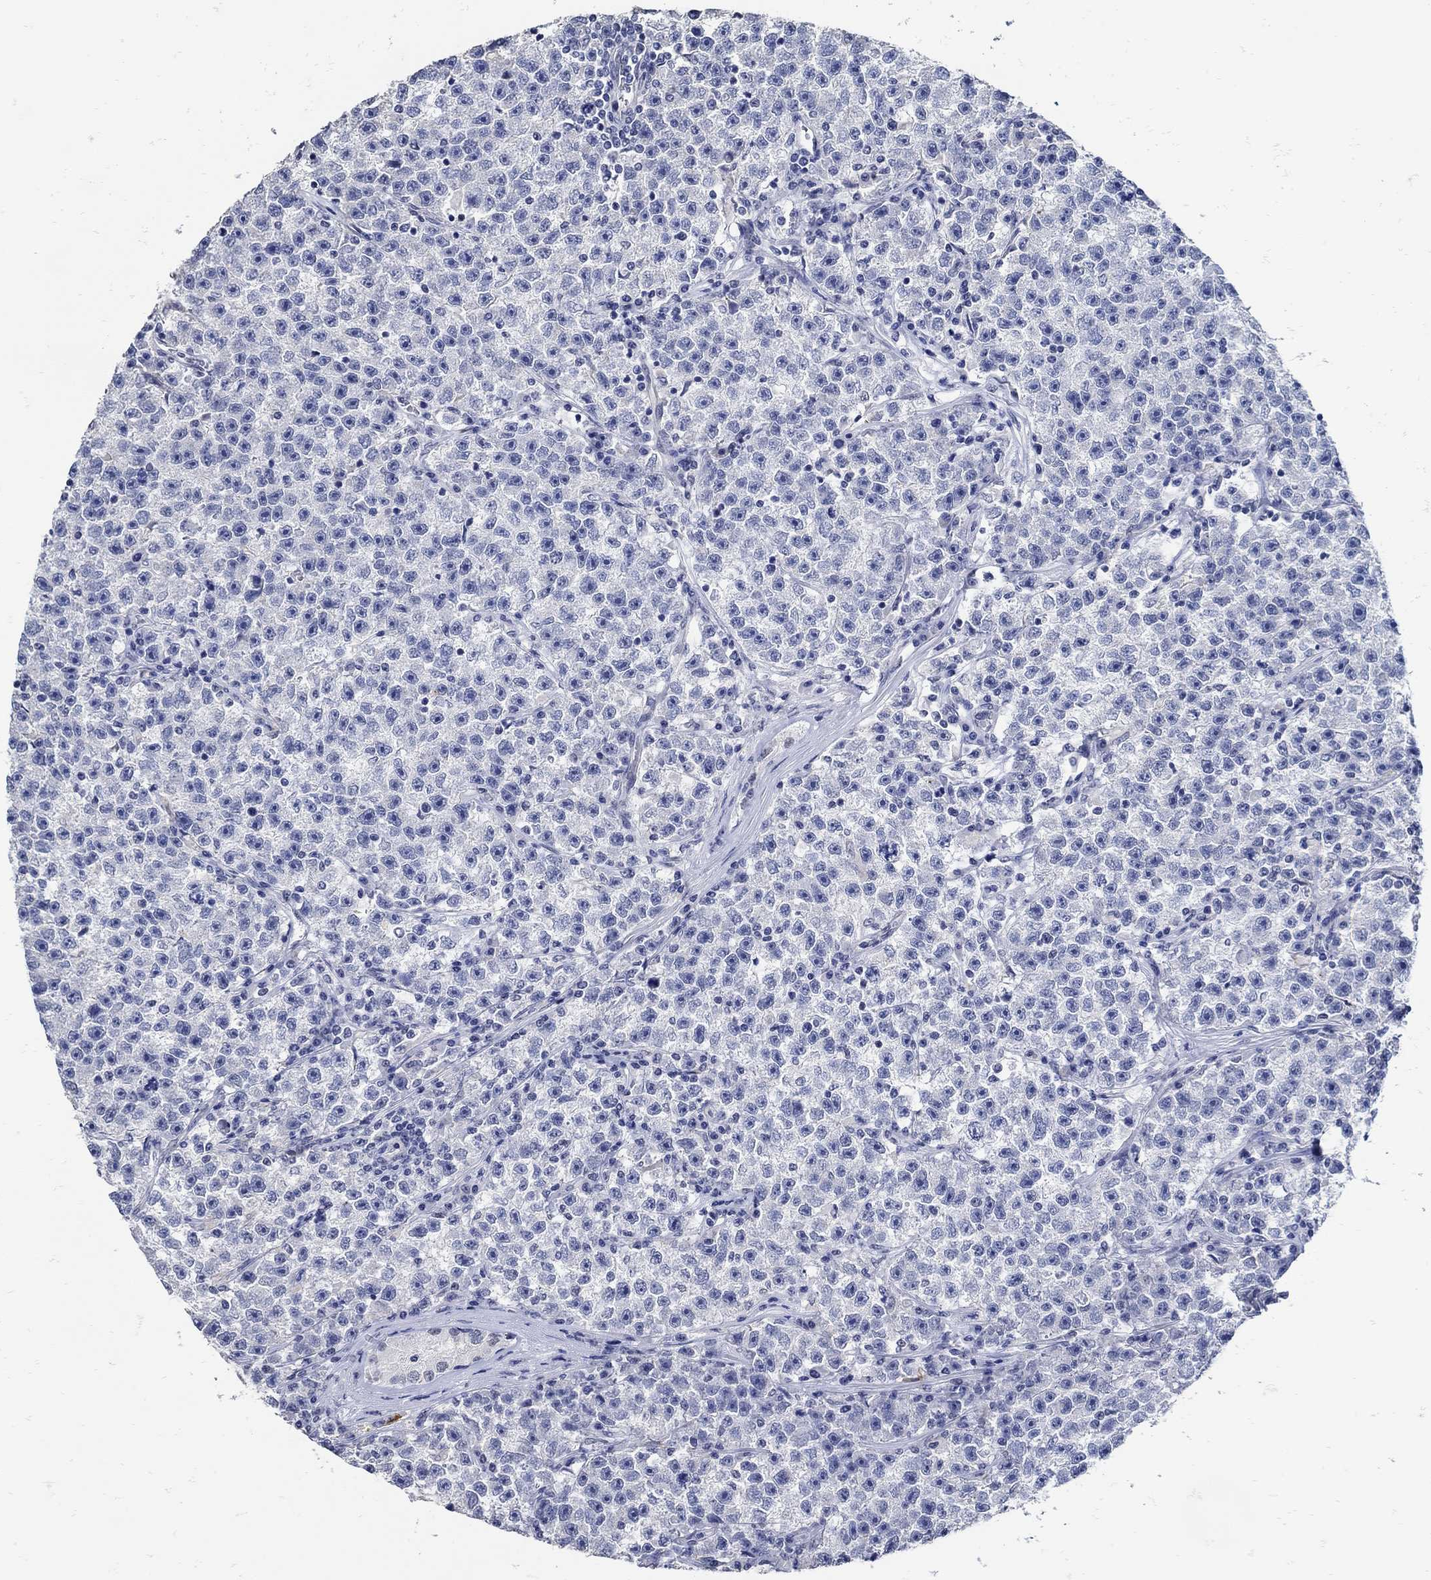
{"staining": {"intensity": "negative", "quantity": "none", "location": "none"}, "tissue": "testis cancer", "cell_type": "Tumor cells", "image_type": "cancer", "snomed": [{"axis": "morphology", "description": "Seminoma, NOS"}, {"axis": "topography", "description": "Testis"}], "caption": "Immunohistochemical staining of human testis cancer exhibits no significant staining in tumor cells.", "gene": "KCNN3", "patient": {"sex": "male", "age": 22}}